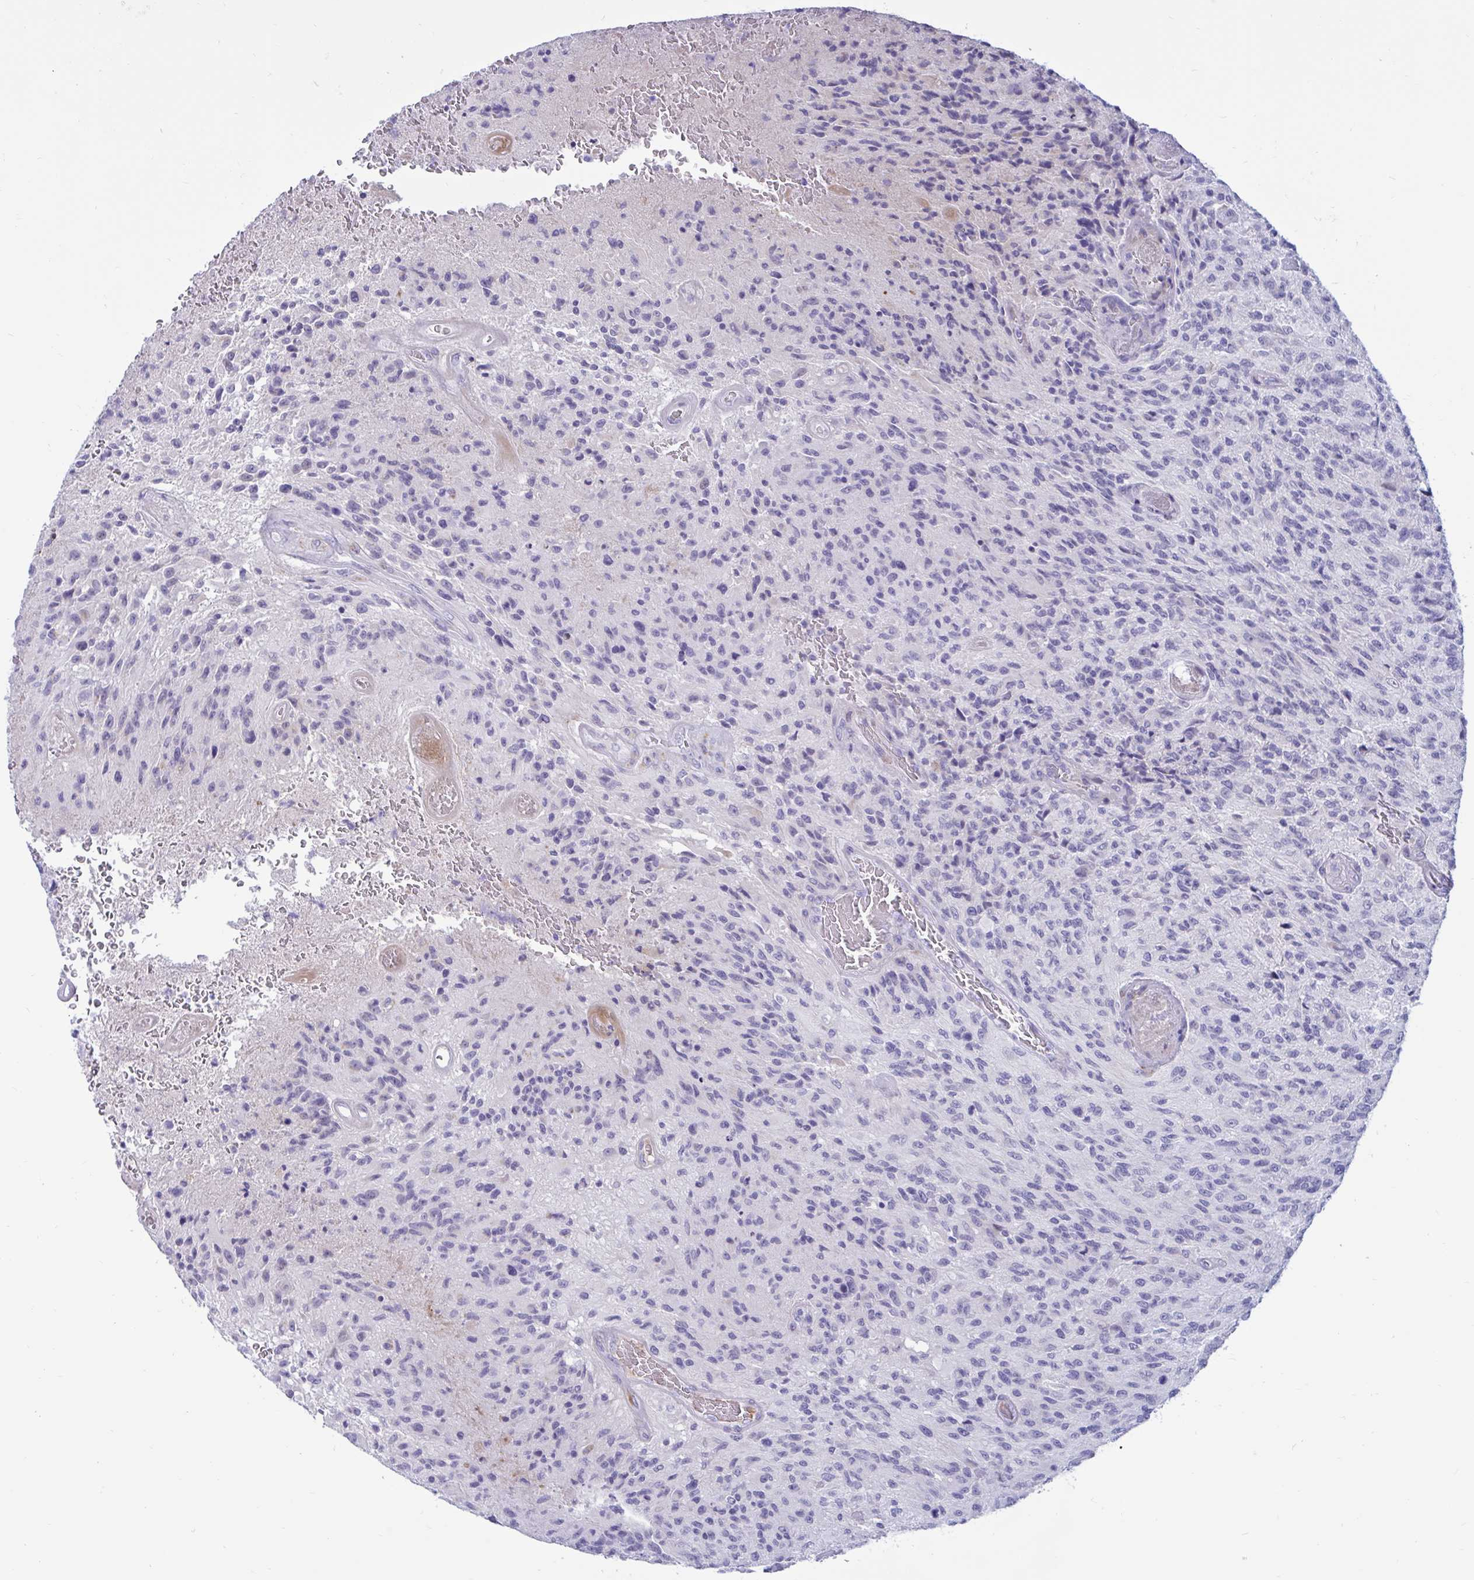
{"staining": {"intensity": "negative", "quantity": "none", "location": "none"}, "tissue": "glioma", "cell_type": "Tumor cells", "image_type": "cancer", "snomed": [{"axis": "morphology", "description": "Normal tissue, NOS"}, {"axis": "morphology", "description": "Glioma, malignant, High grade"}, {"axis": "topography", "description": "Cerebral cortex"}], "caption": "Immunohistochemical staining of glioma exhibits no significant expression in tumor cells.", "gene": "FAM219B", "patient": {"sex": "male", "age": 56}}